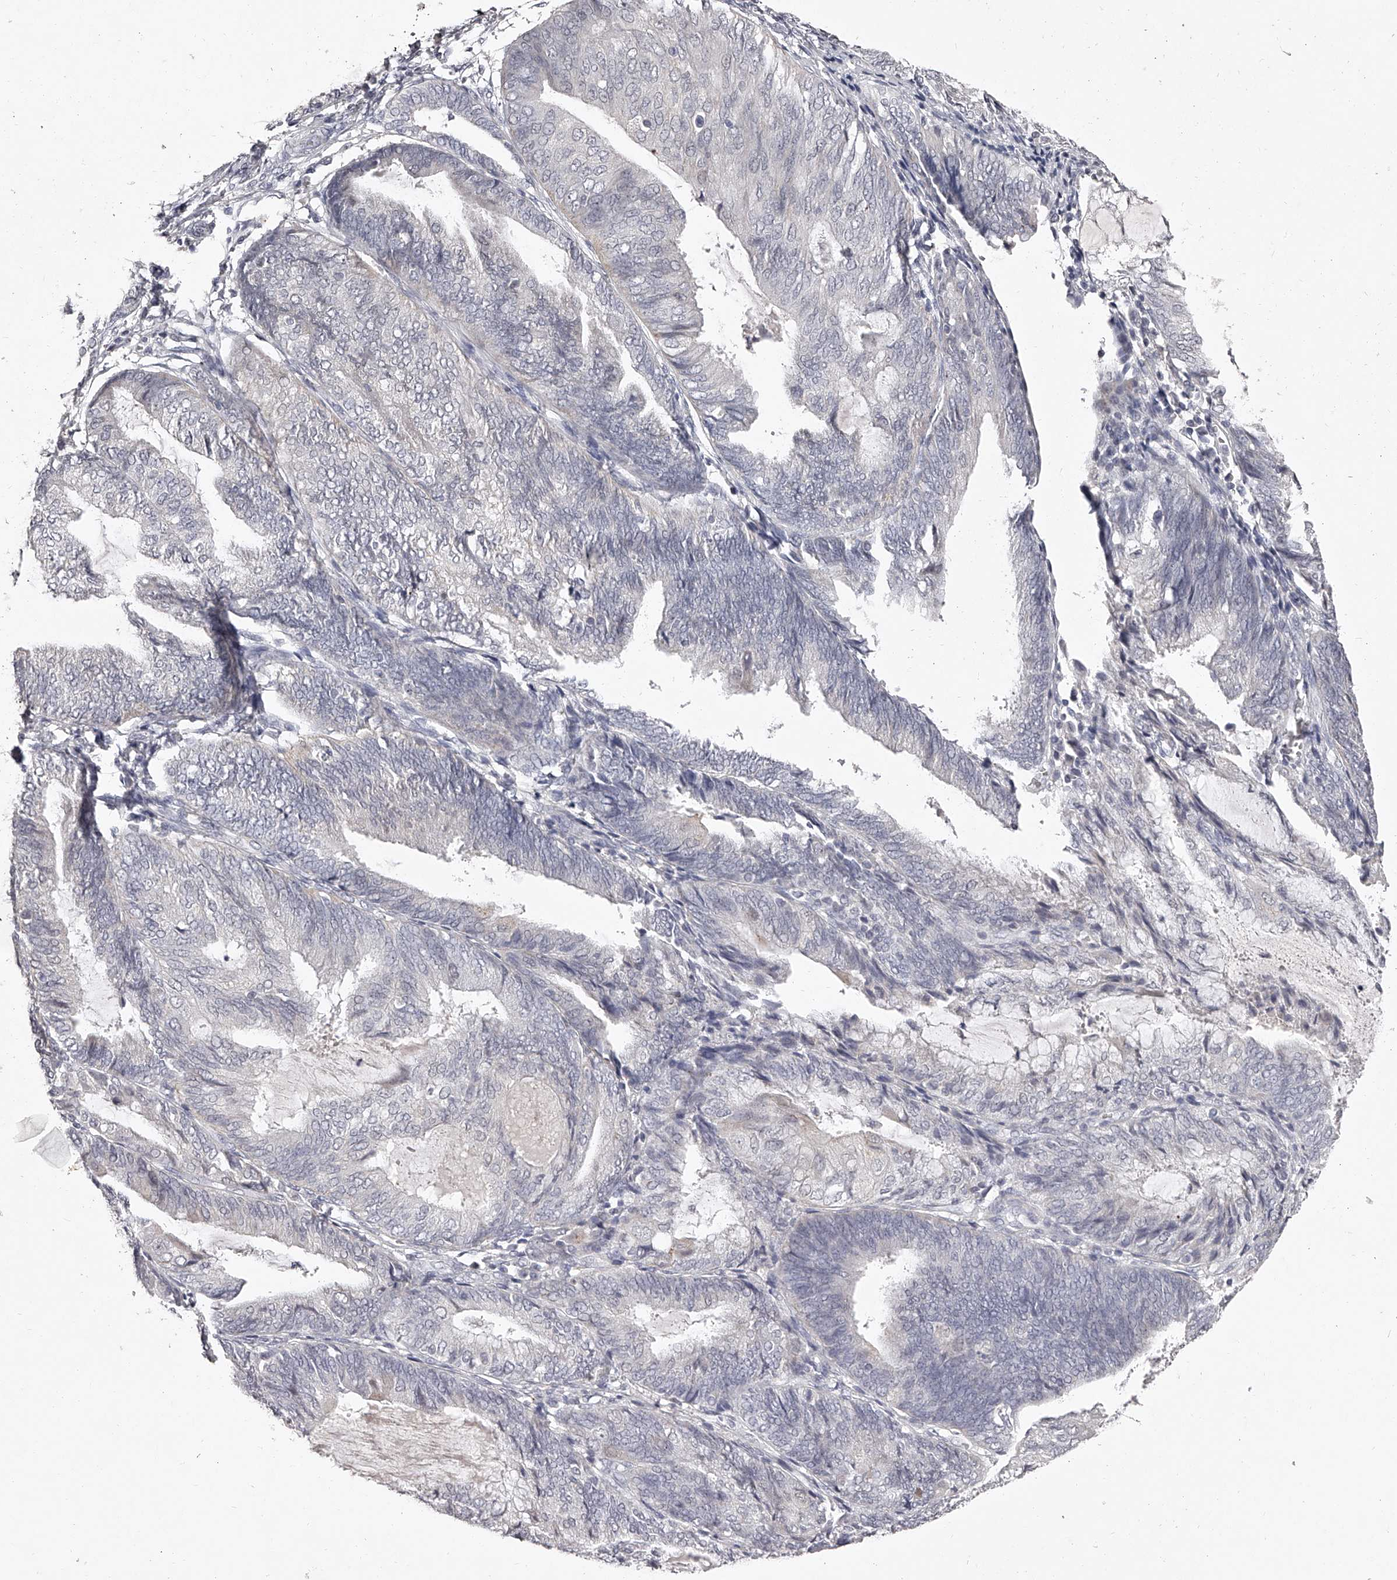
{"staining": {"intensity": "negative", "quantity": "none", "location": "none"}, "tissue": "endometrial cancer", "cell_type": "Tumor cells", "image_type": "cancer", "snomed": [{"axis": "morphology", "description": "Adenocarcinoma, NOS"}, {"axis": "topography", "description": "Endometrium"}], "caption": "High power microscopy photomicrograph of an IHC histopathology image of endometrial cancer (adenocarcinoma), revealing no significant expression in tumor cells.", "gene": "NT5DC1", "patient": {"sex": "female", "age": 81}}